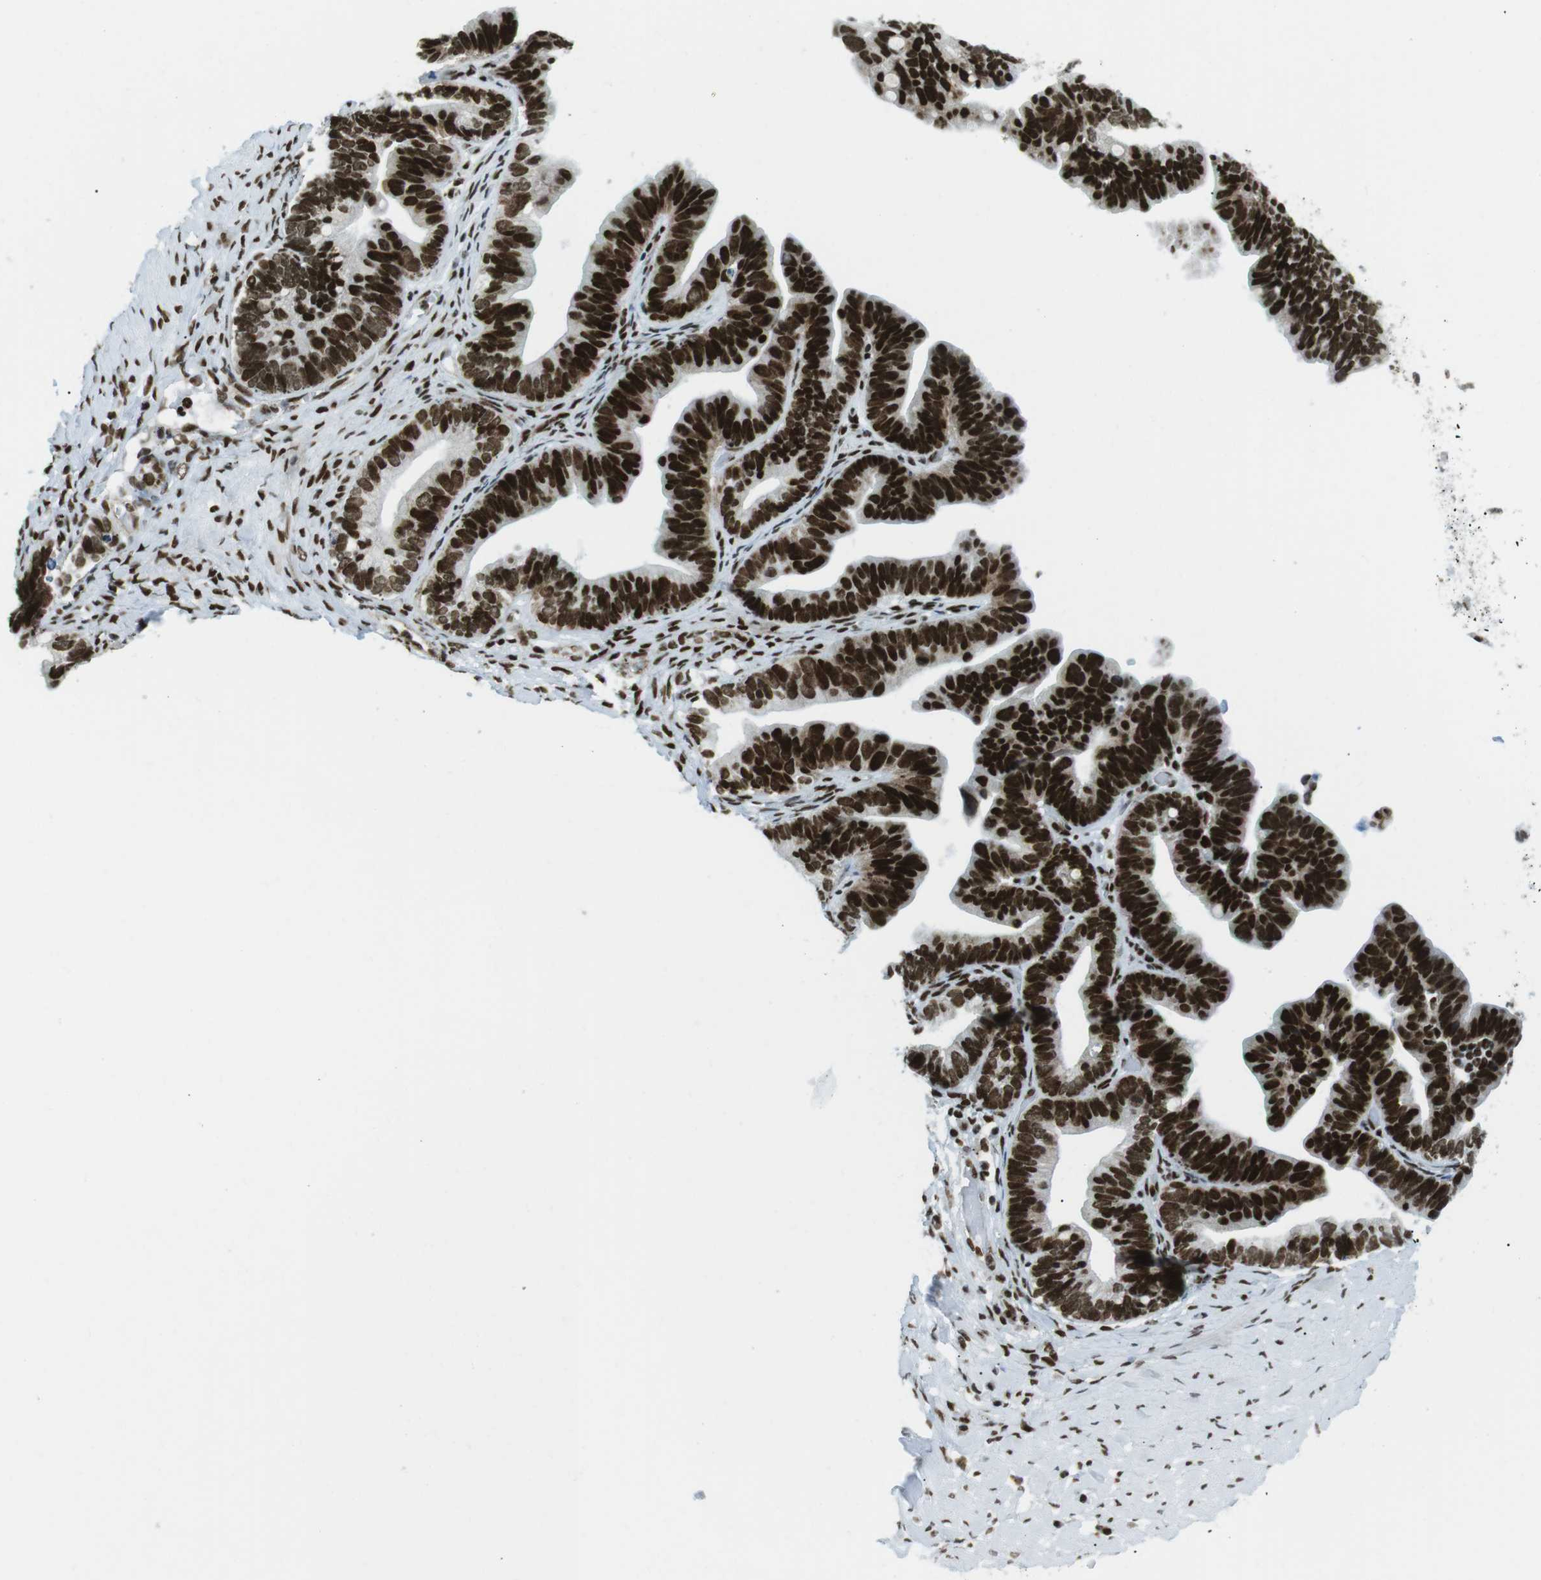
{"staining": {"intensity": "strong", "quantity": ">75%", "location": "nuclear"}, "tissue": "ovarian cancer", "cell_type": "Tumor cells", "image_type": "cancer", "snomed": [{"axis": "morphology", "description": "Cystadenocarcinoma, serous, NOS"}, {"axis": "topography", "description": "Ovary"}], "caption": "Immunohistochemical staining of ovarian cancer reveals high levels of strong nuclear expression in about >75% of tumor cells.", "gene": "ARID1A", "patient": {"sex": "female", "age": 56}}